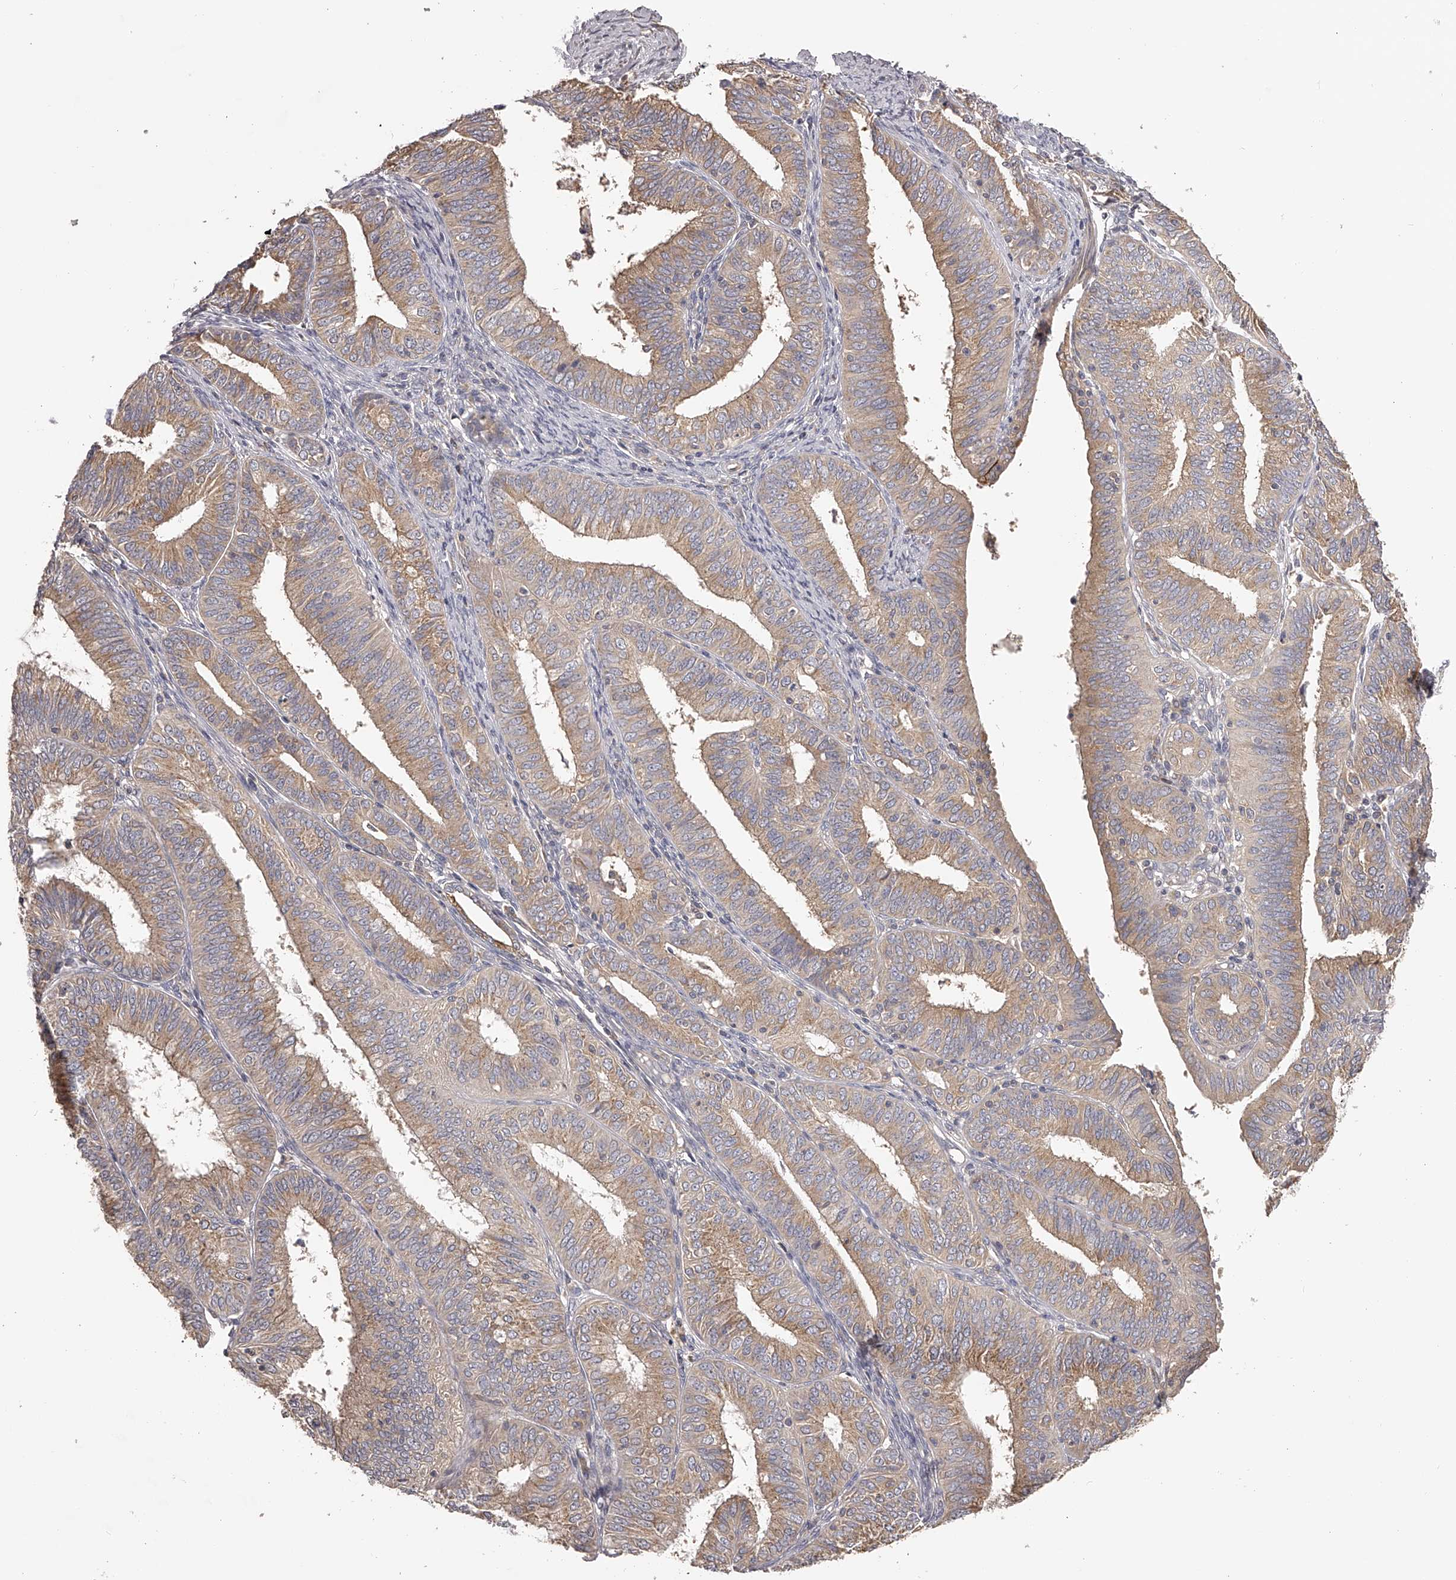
{"staining": {"intensity": "moderate", "quantity": "25%-75%", "location": "cytoplasmic/membranous"}, "tissue": "endometrial cancer", "cell_type": "Tumor cells", "image_type": "cancer", "snomed": [{"axis": "morphology", "description": "Adenocarcinoma, NOS"}, {"axis": "topography", "description": "Endometrium"}], "caption": "Immunohistochemical staining of human endometrial adenocarcinoma exhibits medium levels of moderate cytoplasmic/membranous expression in about 25%-75% of tumor cells.", "gene": "TNN", "patient": {"sex": "female", "age": 51}}